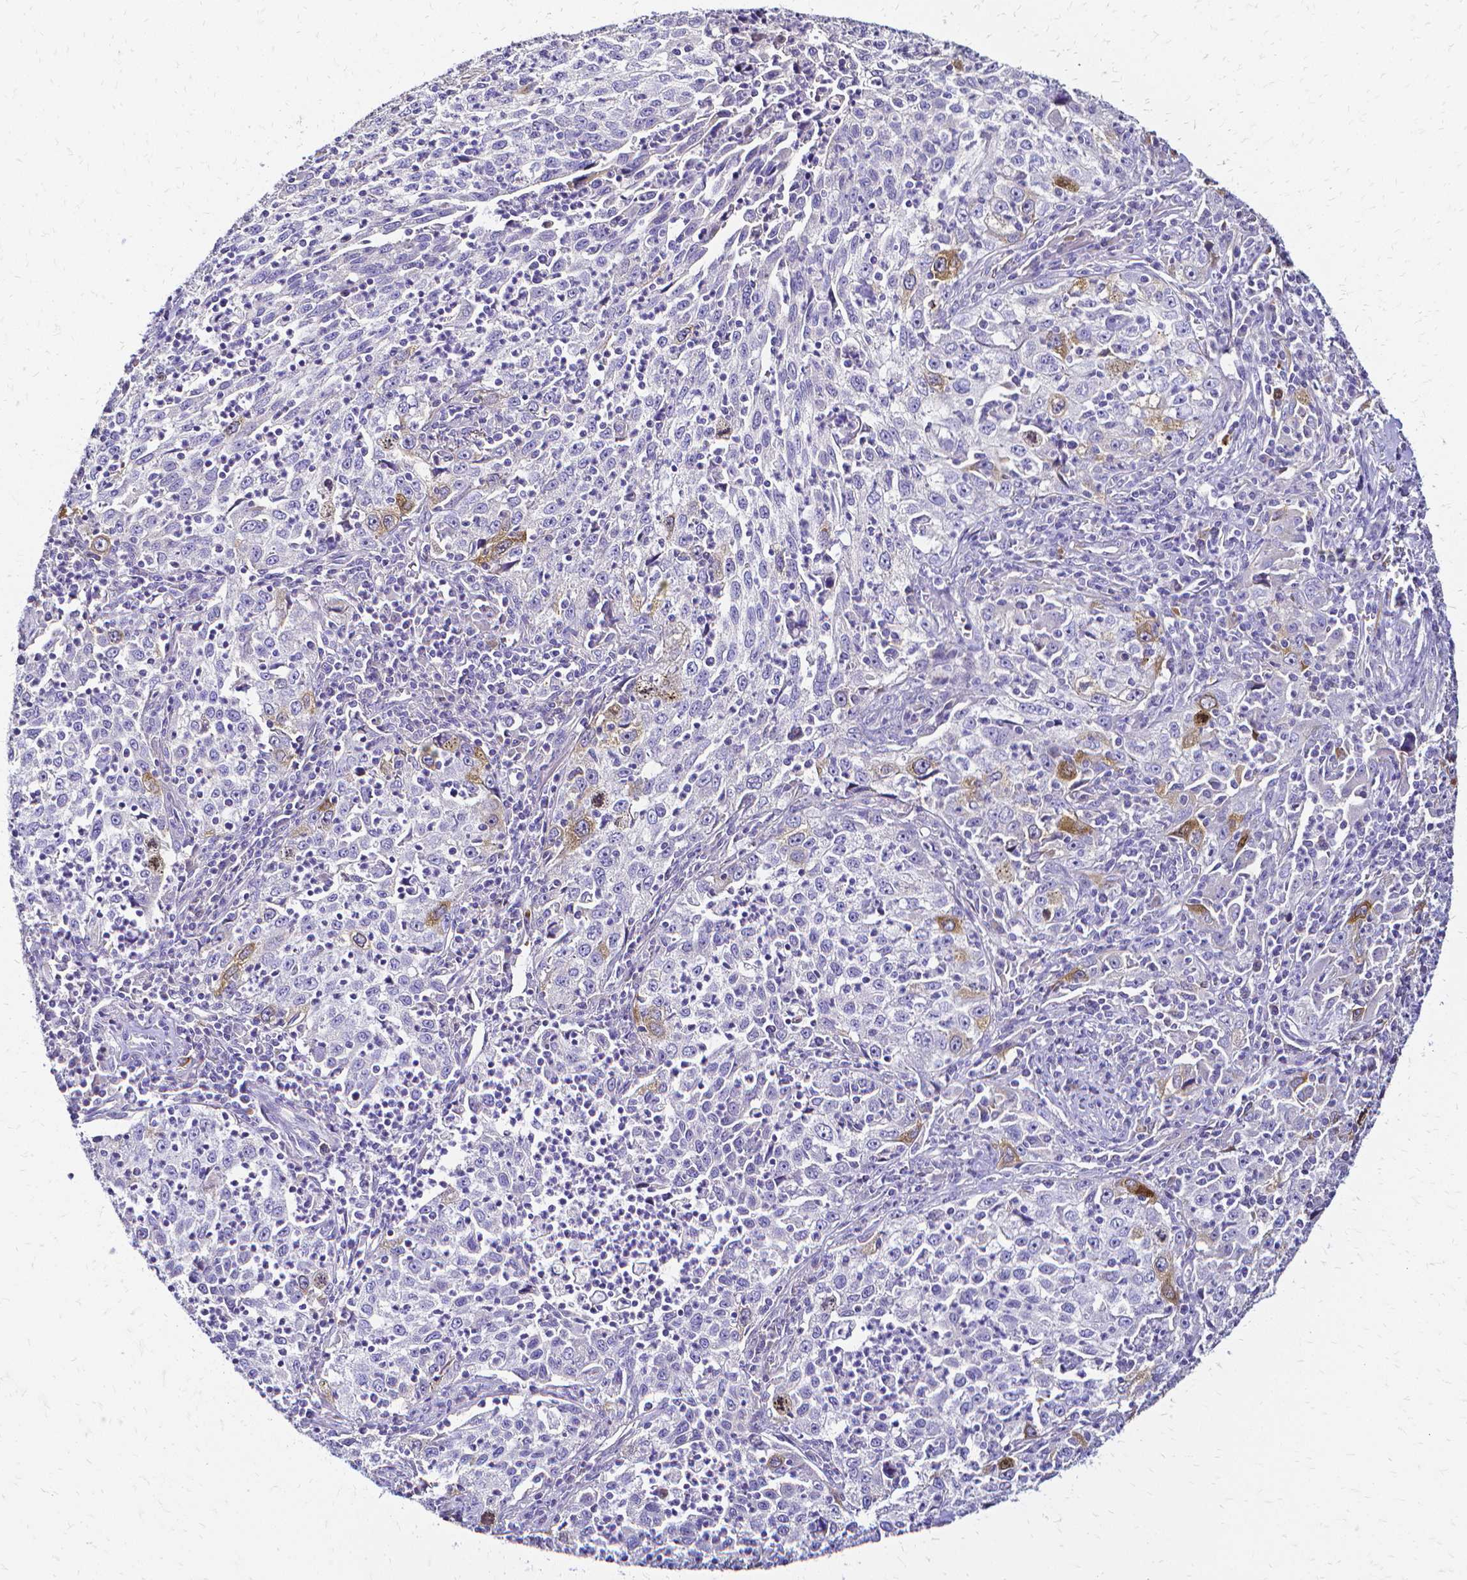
{"staining": {"intensity": "strong", "quantity": "<25%", "location": "cytoplasmic/membranous"}, "tissue": "lung cancer", "cell_type": "Tumor cells", "image_type": "cancer", "snomed": [{"axis": "morphology", "description": "Squamous cell carcinoma, NOS"}, {"axis": "topography", "description": "Lung"}], "caption": "The micrograph reveals immunohistochemical staining of lung squamous cell carcinoma. There is strong cytoplasmic/membranous positivity is appreciated in about <25% of tumor cells.", "gene": "CCNB1", "patient": {"sex": "male", "age": 71}}